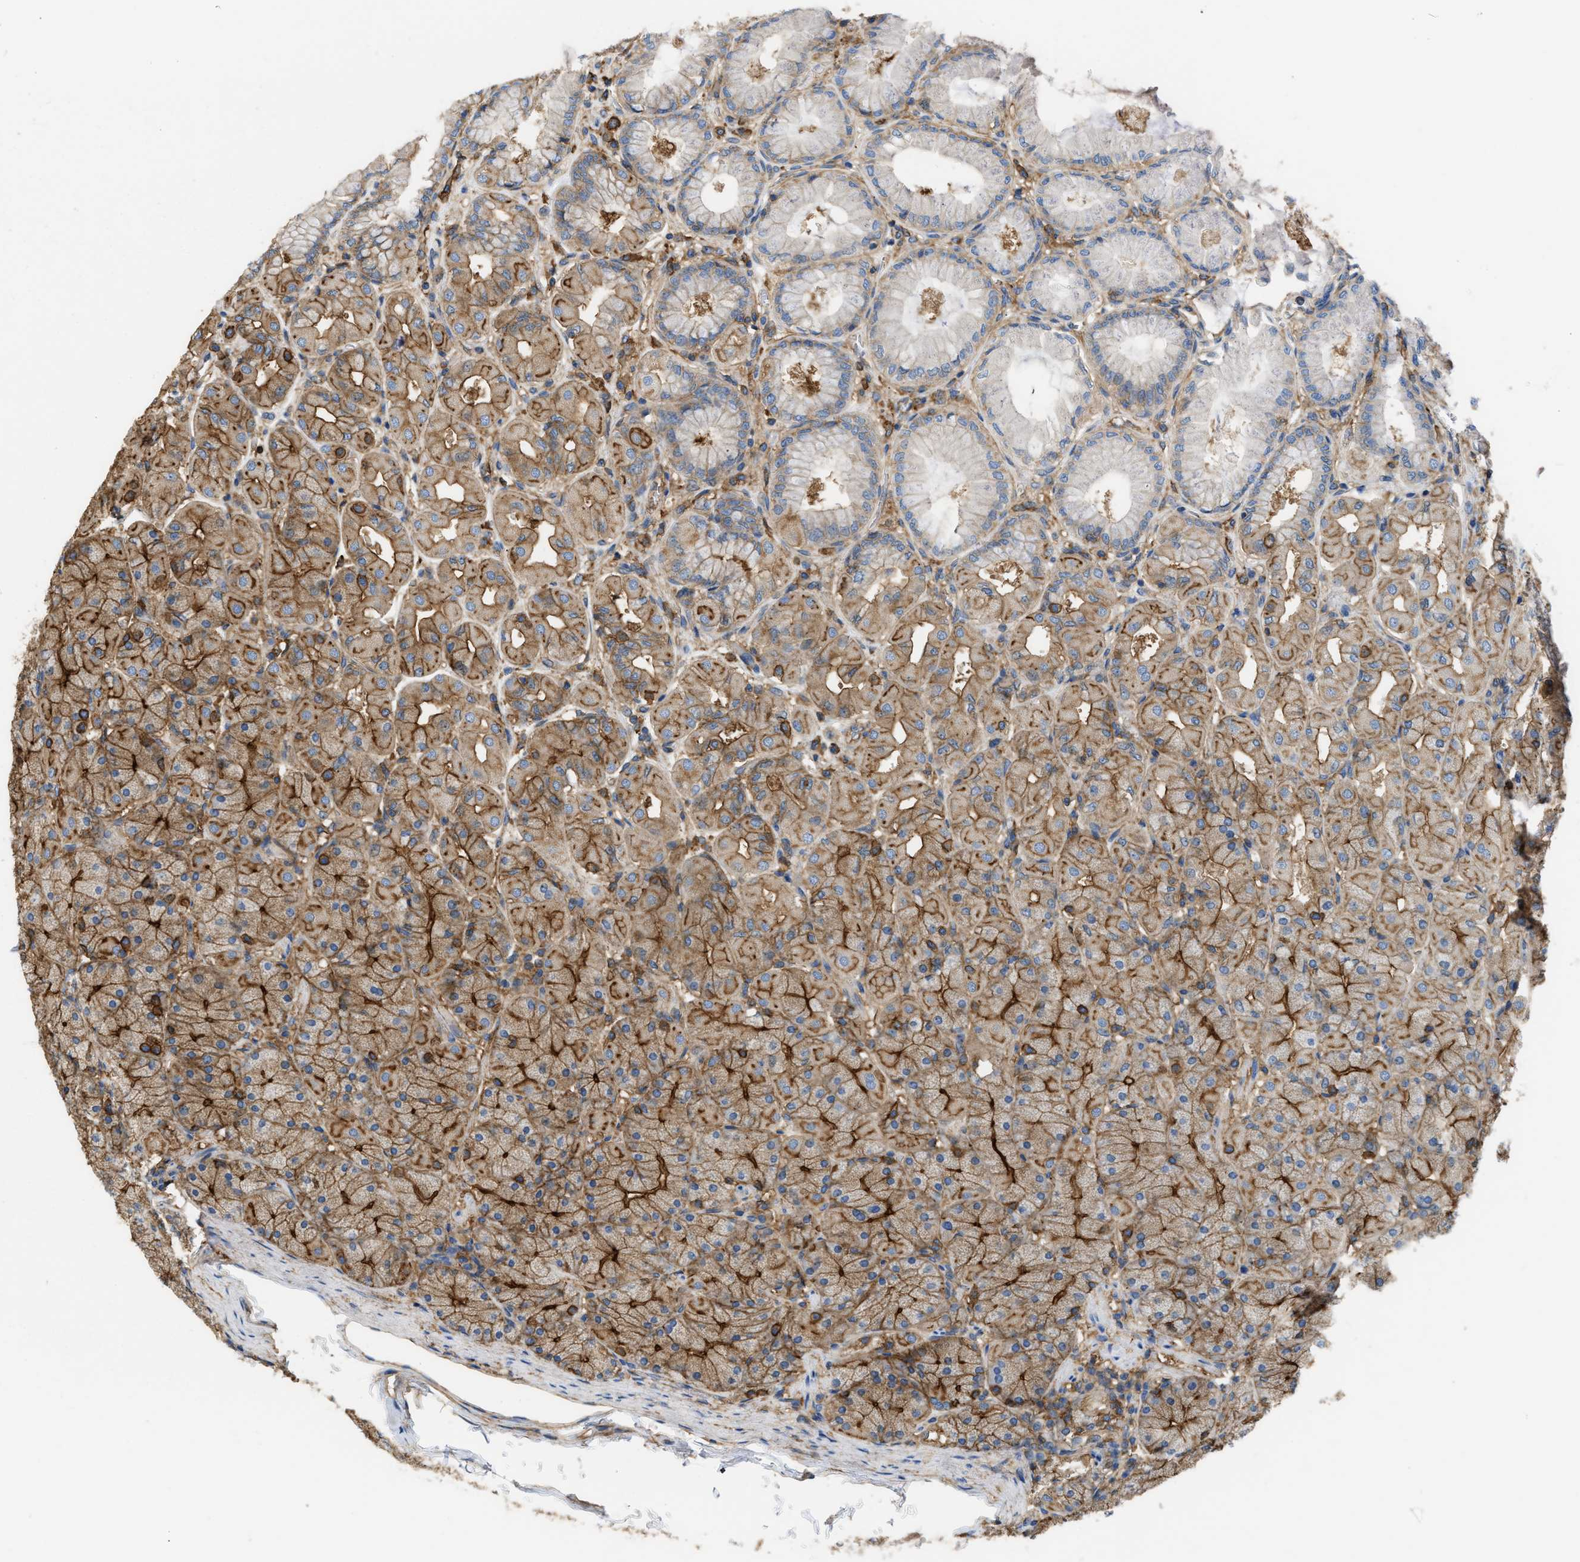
{"staining": {"intensity": "strong", "quantity": ">75%", "location": "cytoplasmic/membranous"}, "tissue": "stomach", "cell_type": "Glandular cells", "image_type": "normal", "snomed": [{"axis": "morphology", "description": "Normal tissue, NOS"}, {"axis": "topography", "description": "Stomach, upper"}], "caption": "Glandular cells show high levels of strong cytoplasmic/membranous staining in about >75% of cells in normal human stomach. The staining is performed using DAB brown chromogen to label protein expression. The nuclei are counter-stained blue using hematoxylin.", "gene": "GNB4", "patient": {"sex": "female", "age": 56}}